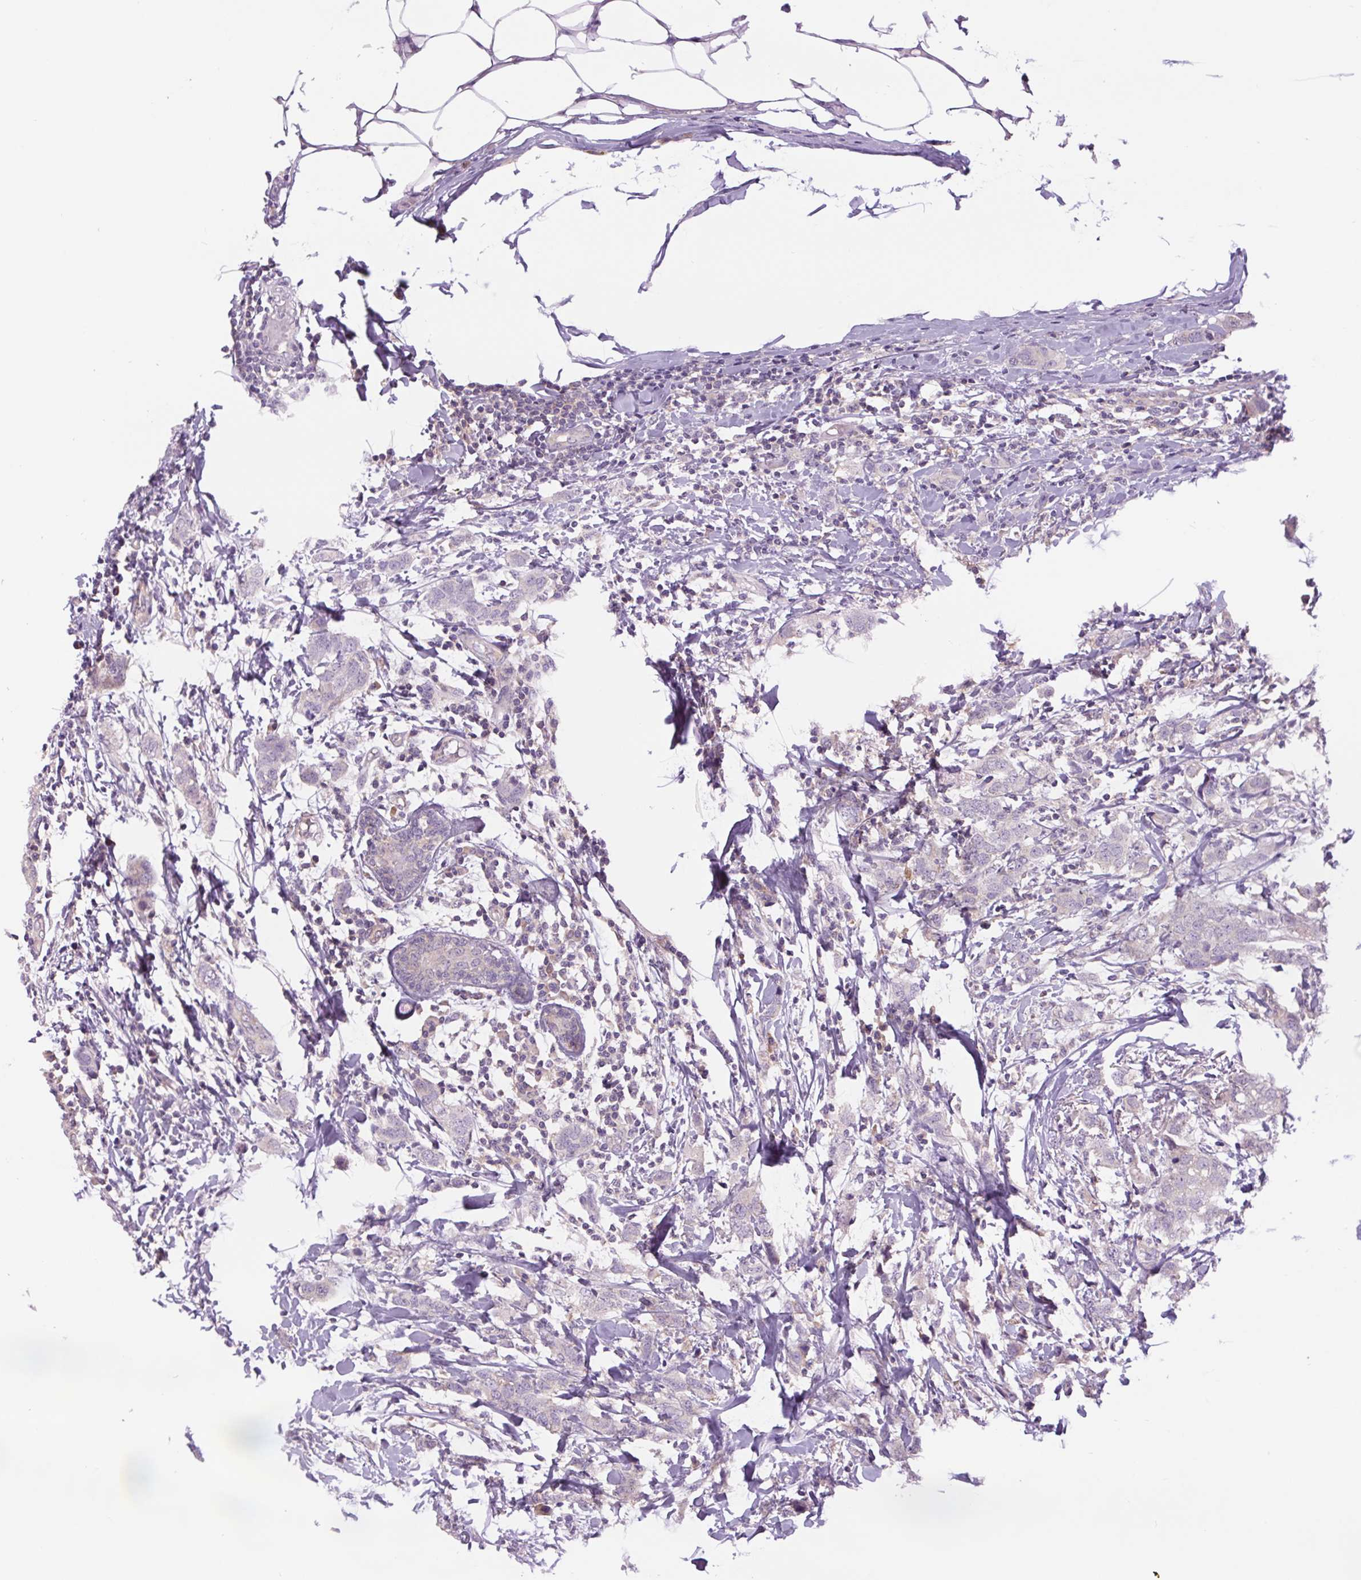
{"staining": {"intensity": "negative", "quantity": "none", "location": "none"}, "tissue": "breast cancer", "cell_type": "Tumor cells", "image_type": "cancer", "snomed": [{"axis": "morphology", "description": "Duct carcinoma"}, {"axis": "topography", "description": "Breast"}], "caption": "Immunohistochemistry (IHC) histopathology image of breast cancer (invasive ductal carcinoma) stained for a protein (brown), which demonstrates no staining in tumor cells. Nuclei are stained in blue.", "gene": "MINK1", "patient": {"sex": "female", "age": 50}}